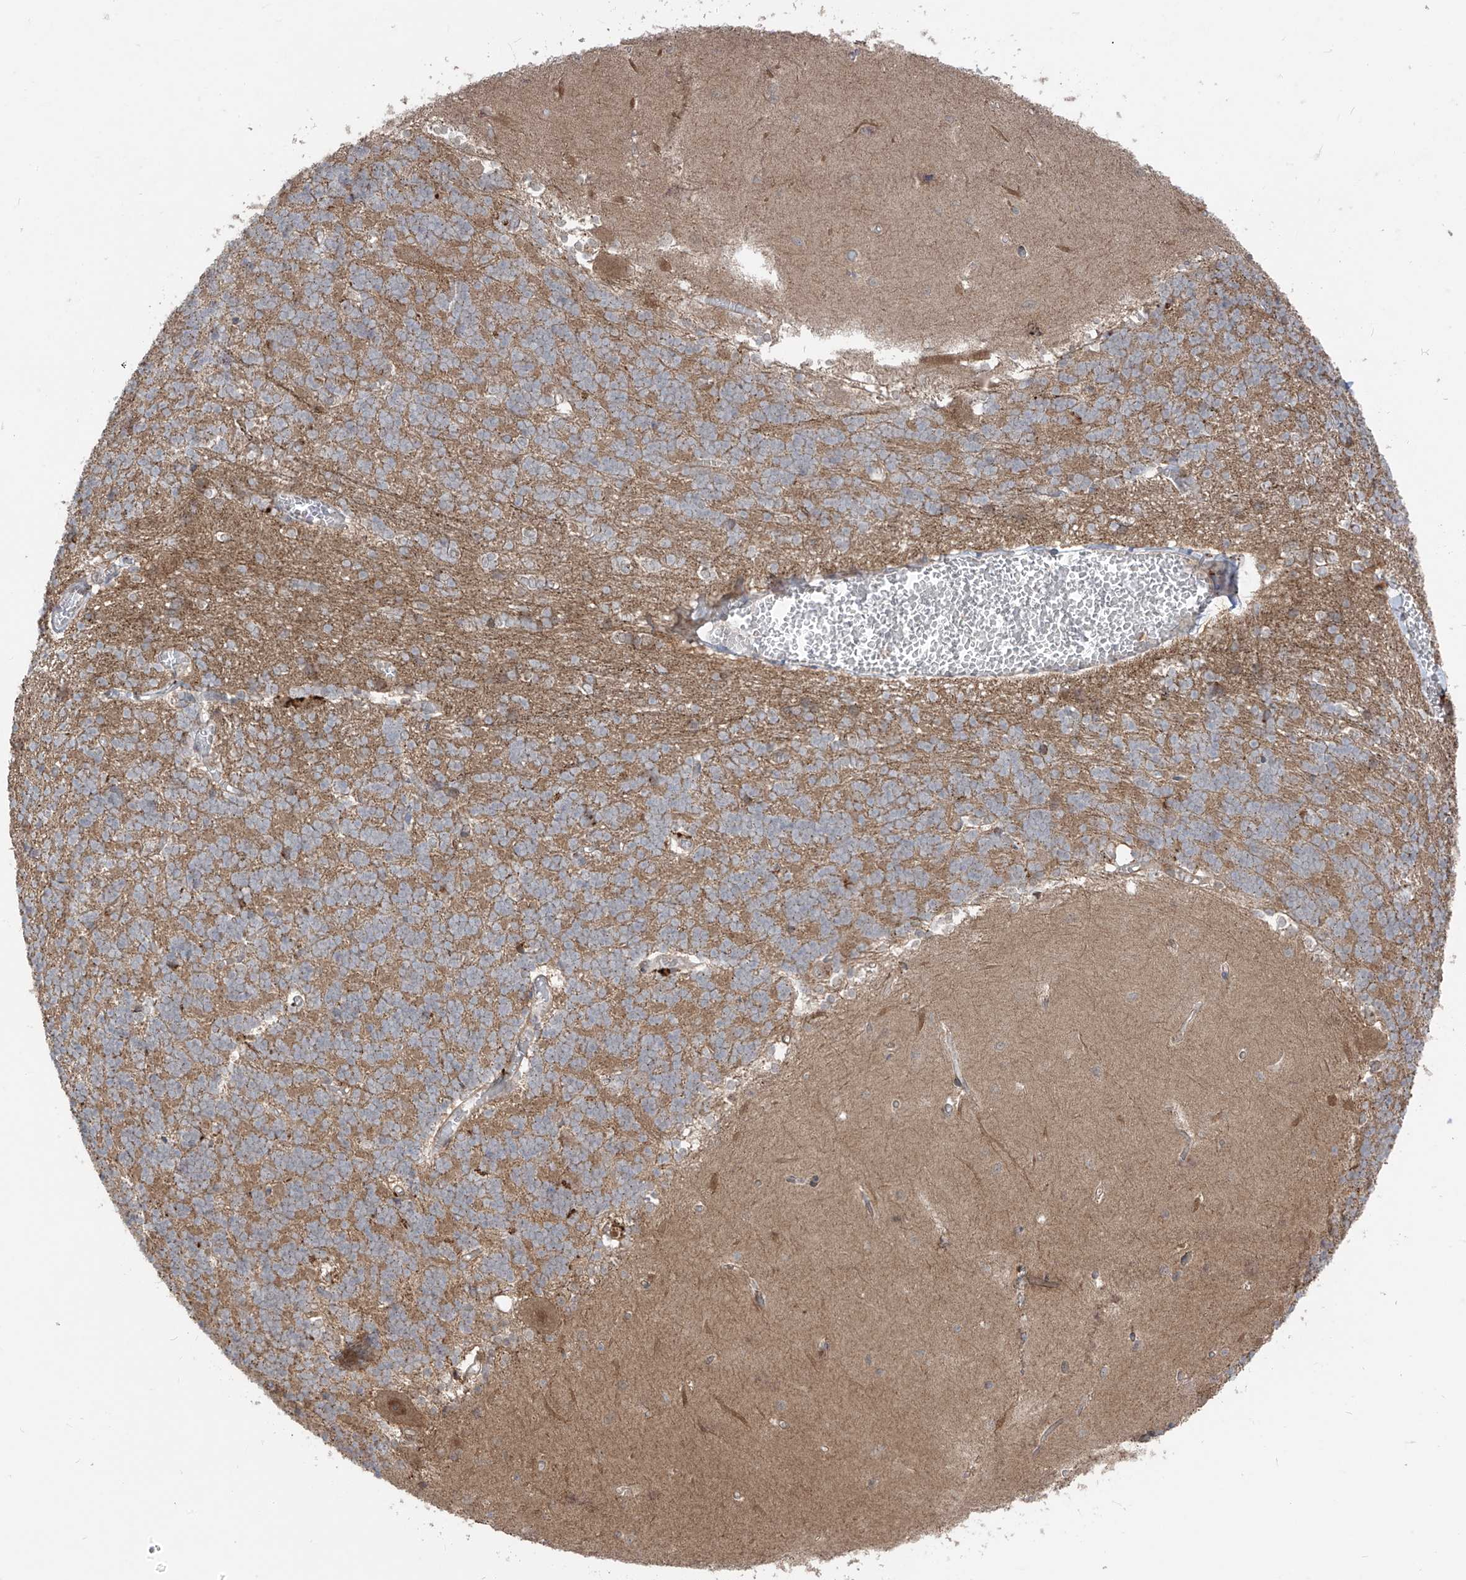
{"staining": {"intensity": "moderate", "quantity": "25%-75%", "location": "cytoplasmic/membranous"}, "tissue": "cerebellum", "cell_type": "Cells in granular layer", "image_type": "normal", "snomed": [{"axis": "morphology", "description": "Normal tissue, NOS"}, {"axis": "topography", "description": "Cerebellum"}], "caption": "Immunohistochemical staining of normal cerebellum demonstrates 25%-75% levels of moderate cytoplasmic/membranous protein staining in about 25%-75% of cells in granular layer. The staining is performed using DAB brown chromogen to label protein expression. The nuclei are counter-stained blue using hematoxylin.", "gene": "PDE11A", "patient": {"sex": "male", "age": 37}}